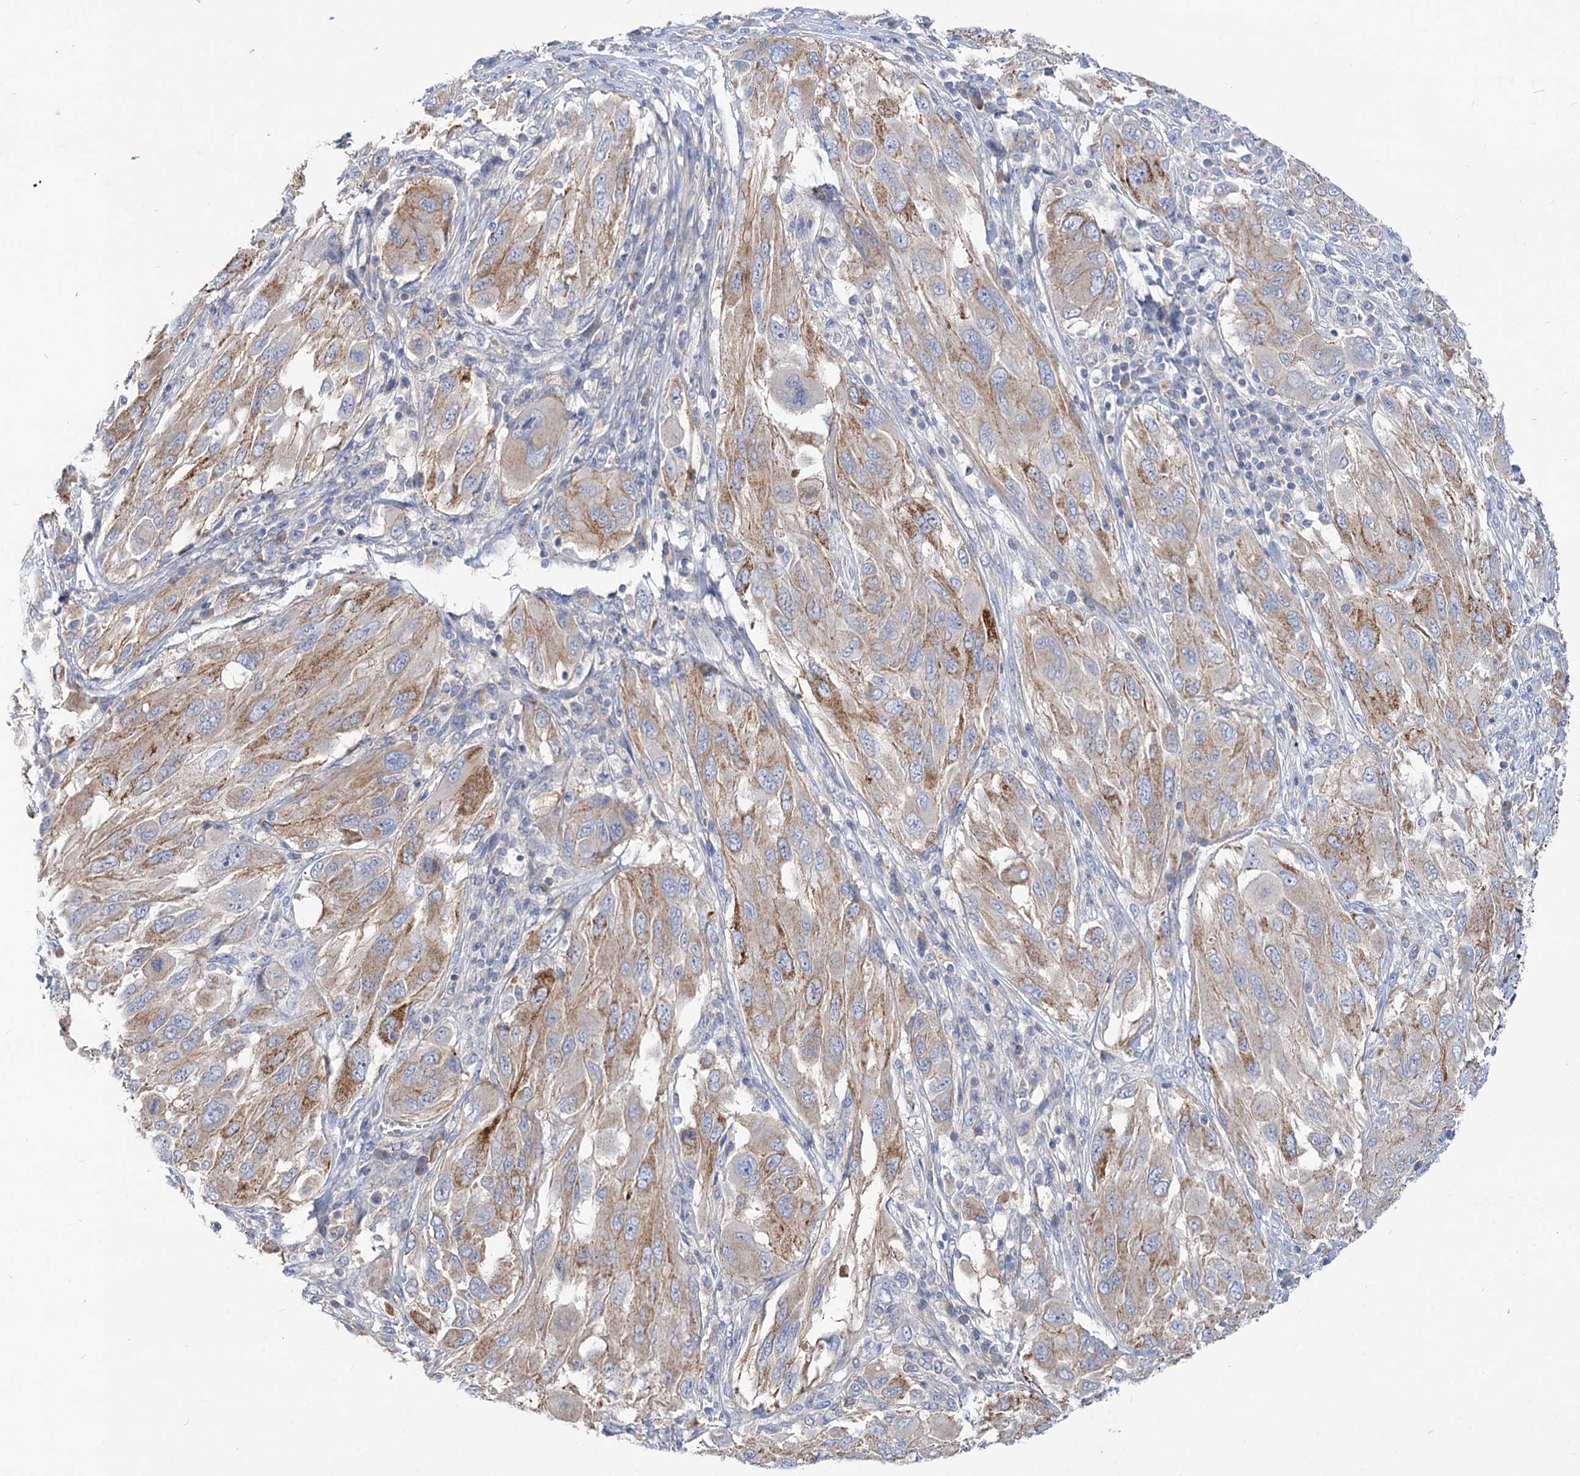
{"staining": {"intensity": "moderate", "quantity": "<25%", "location": "cytoplasmic/membranous"}, "tissue": "melanoma", "cell_type": "Tumor cells", "image_type": "cancer", "snomed": [{"axis": "morphology", "description": "Malignant melanoma, NOS"}, {"axis": "topography", "description": "Skin"}], "caption": "A high-resolution micrograph shows immunohistochemistry (IHC) staining of malignant melanoma, which demonstrates moderate cytoplasmic/membranous staining in about <25% of tumor cells.", "gene": "NUDCD2", "patient": {"sex": "female", "age": 91}}